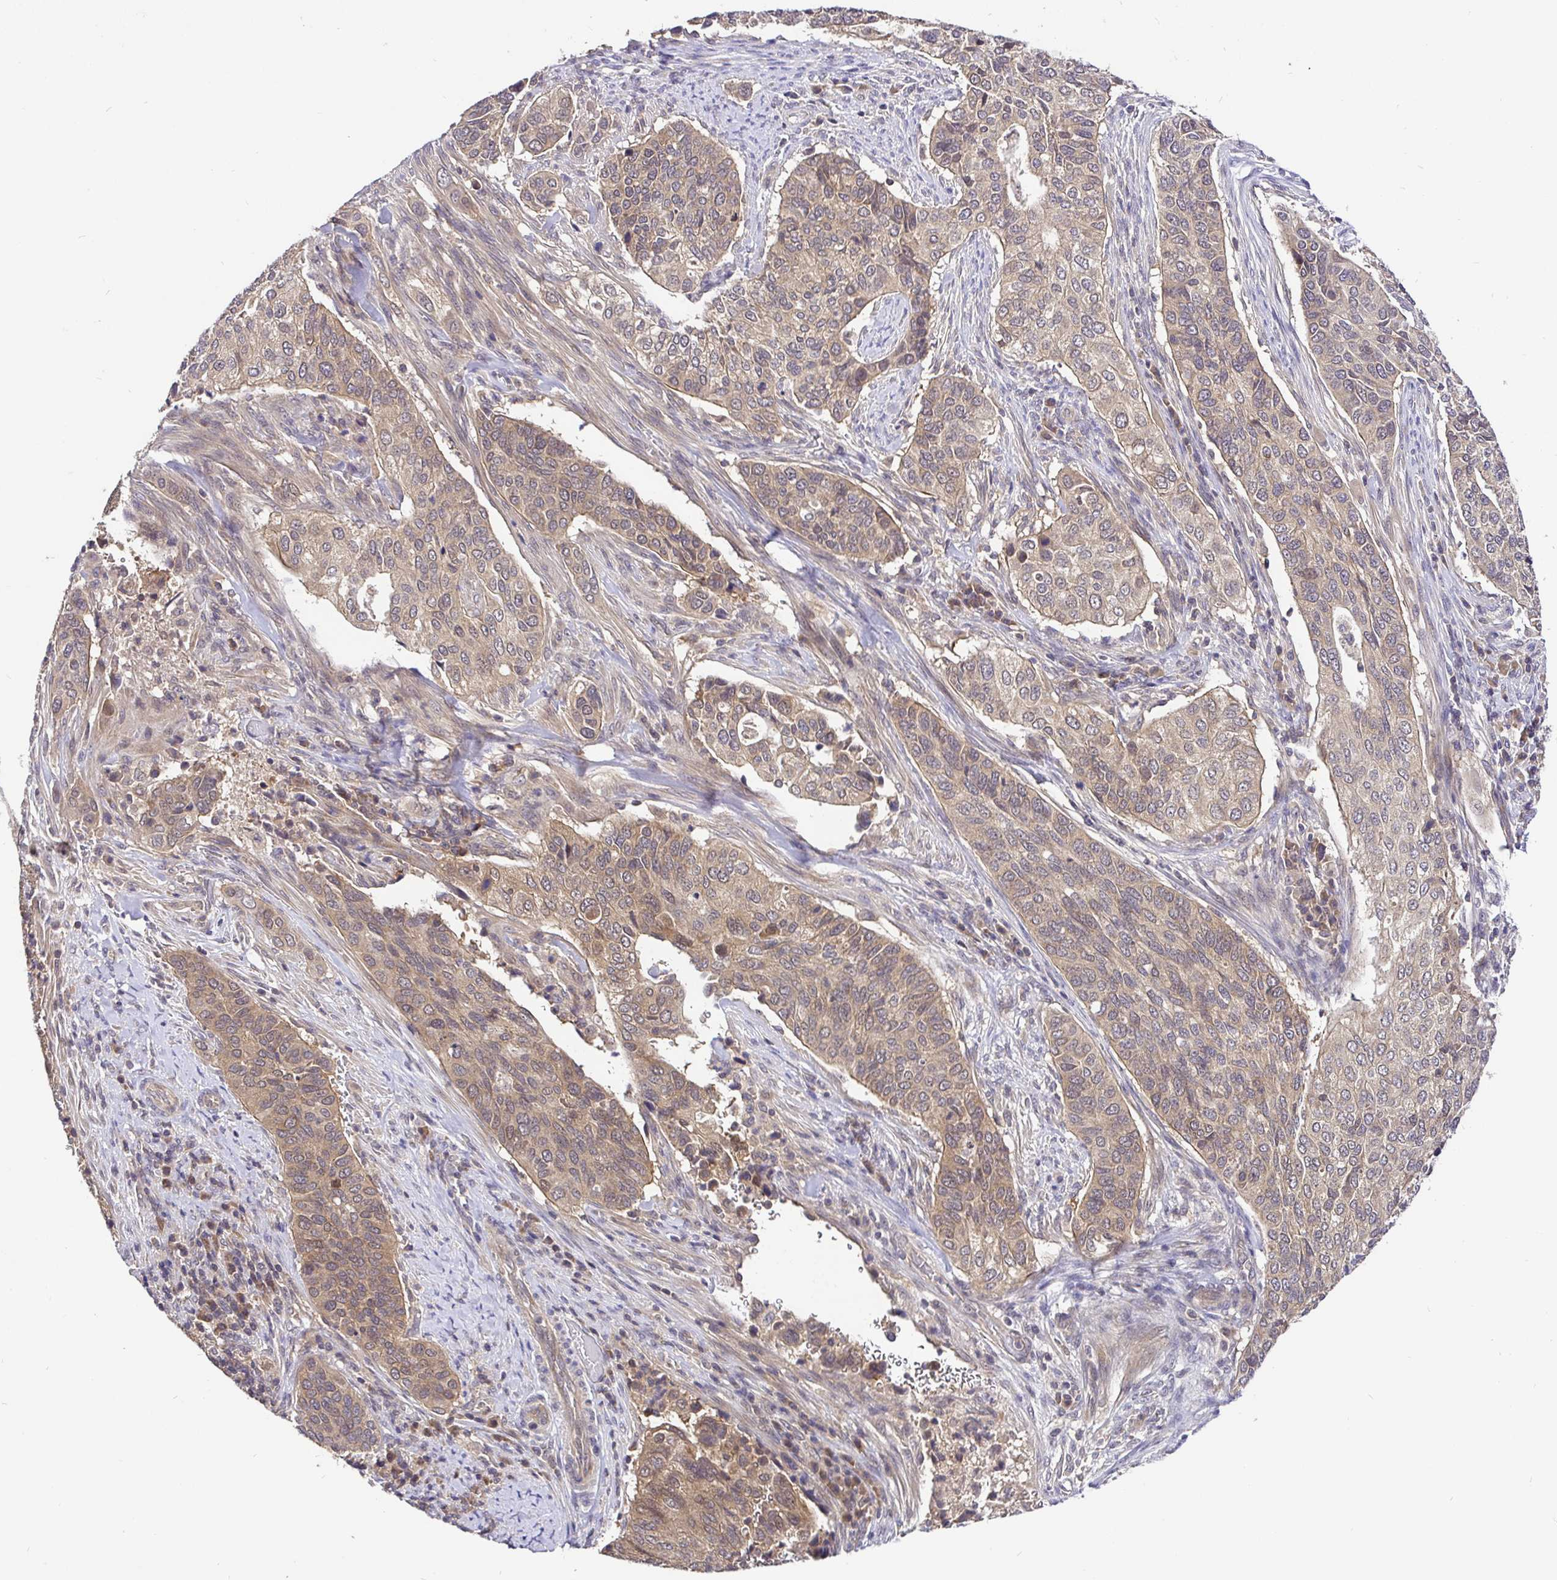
{"staining": {"intensity": "moderate", "quantity": "25%-75%", "location": "cytoplasmic/membranous"}, "tissue": "cervical cancer", "cell_type": "Tumor cells", "image_type": "cancer", "snomed": [{"axis": "morphology", "description": "Squamous cell carcinoma, NOS"}, {"axis": "topography", "description": "Cervix"}], "caption": "Immunohistochemistry photomicrograph of human cervical cancer stained for a protein (brown), which reveals medium levels of moderate cytoplasmic/membranous expression in approximately 25%-75% of tumor cells.", "gene": "UBE2M", "patient": {"sex": "female", "age": 38}}